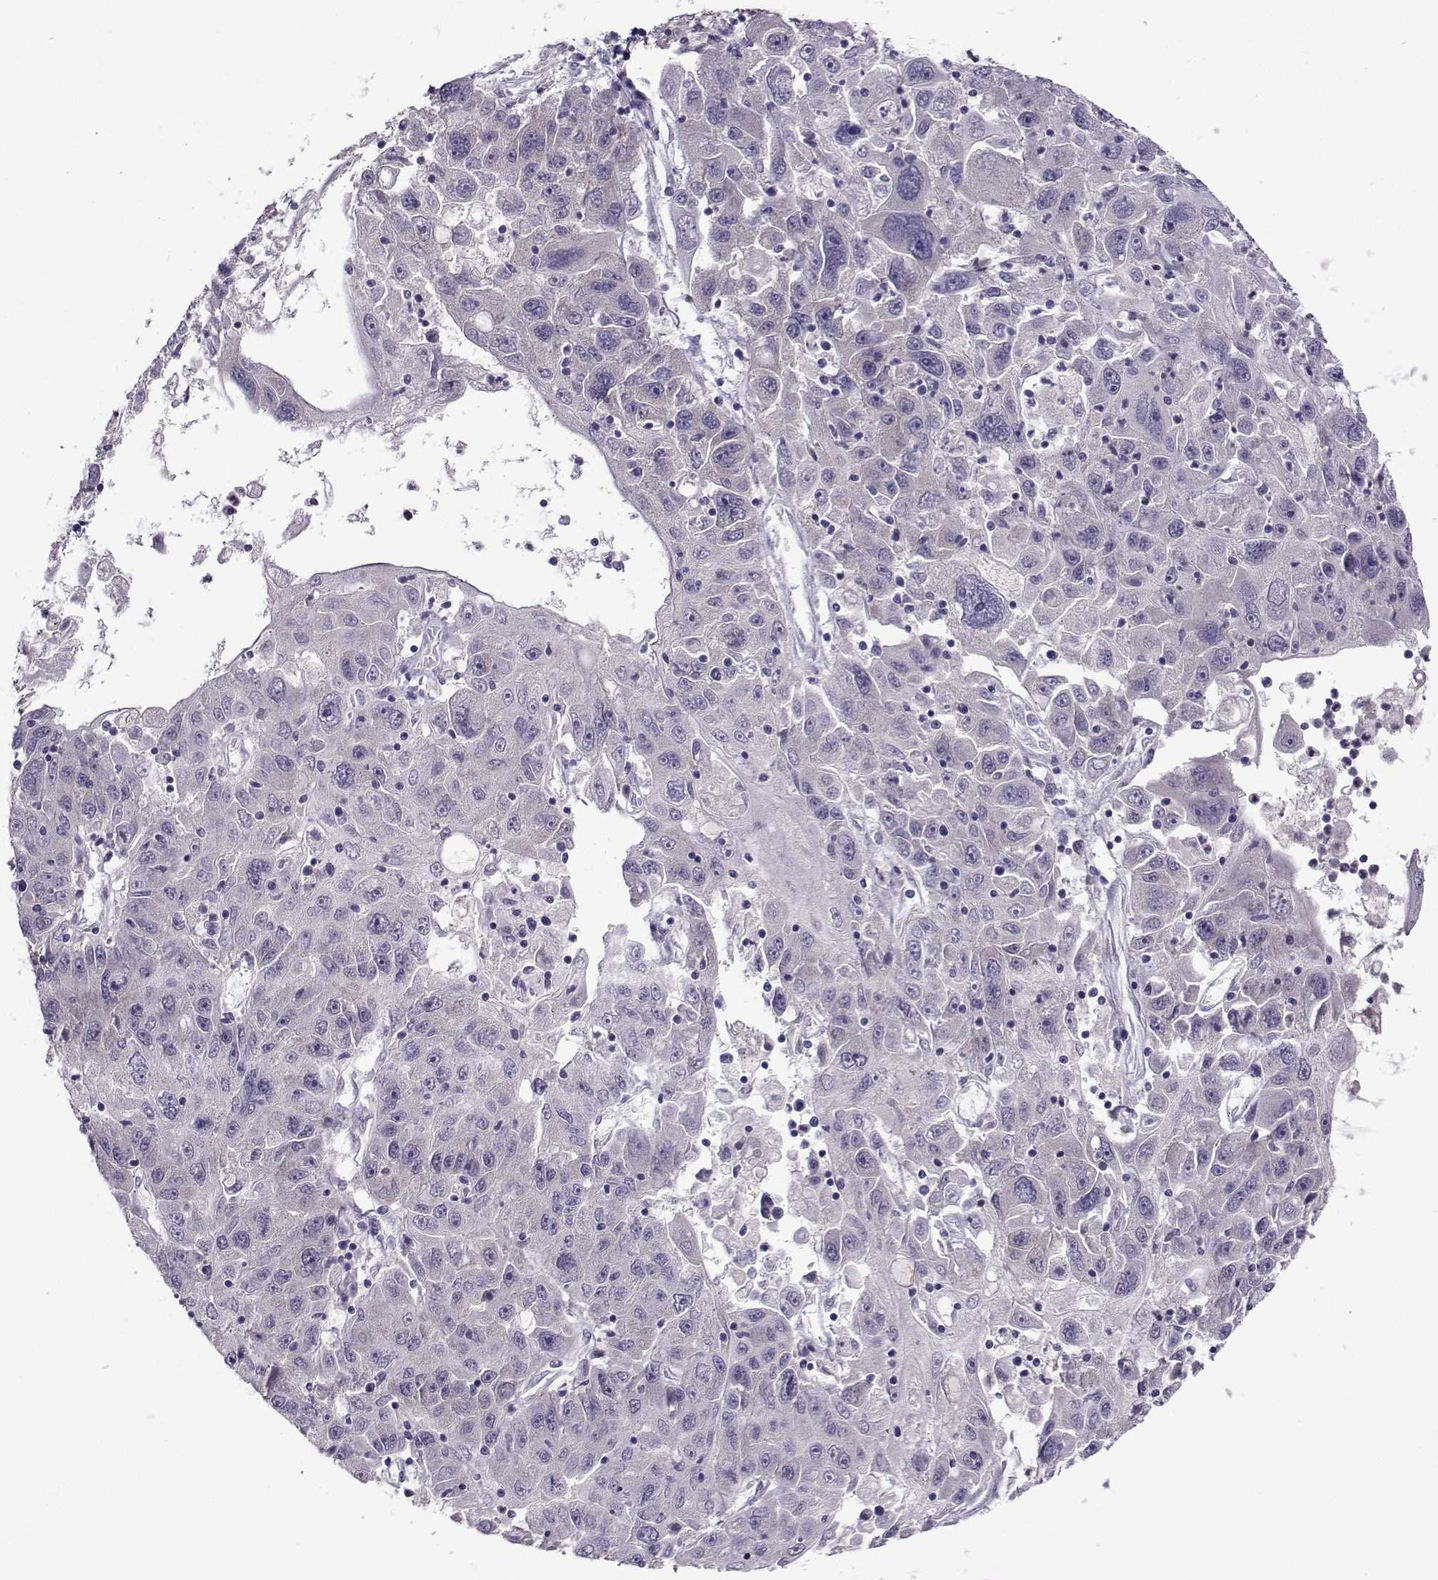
{"staining": {"intensity": "negative", "quantity": "none", "location": "none"}, "tissue": "stomach cancer", "cell_type": "Tumor cells", "image_type": "cancer", "snomed": [{"axis": "morphology", "description": "Adenocarcinoma, NOS"}, {"axis": "topography", "description": "Stomach"}], "caption": "Tumor cells show no significant positivity in adenocarcinoma (stomach). (Immunohistochemistry (ihc), brightfield microscopy, high magnification).", "gene": "DDX20", "patient": {"sex": "male", "age": 56}}